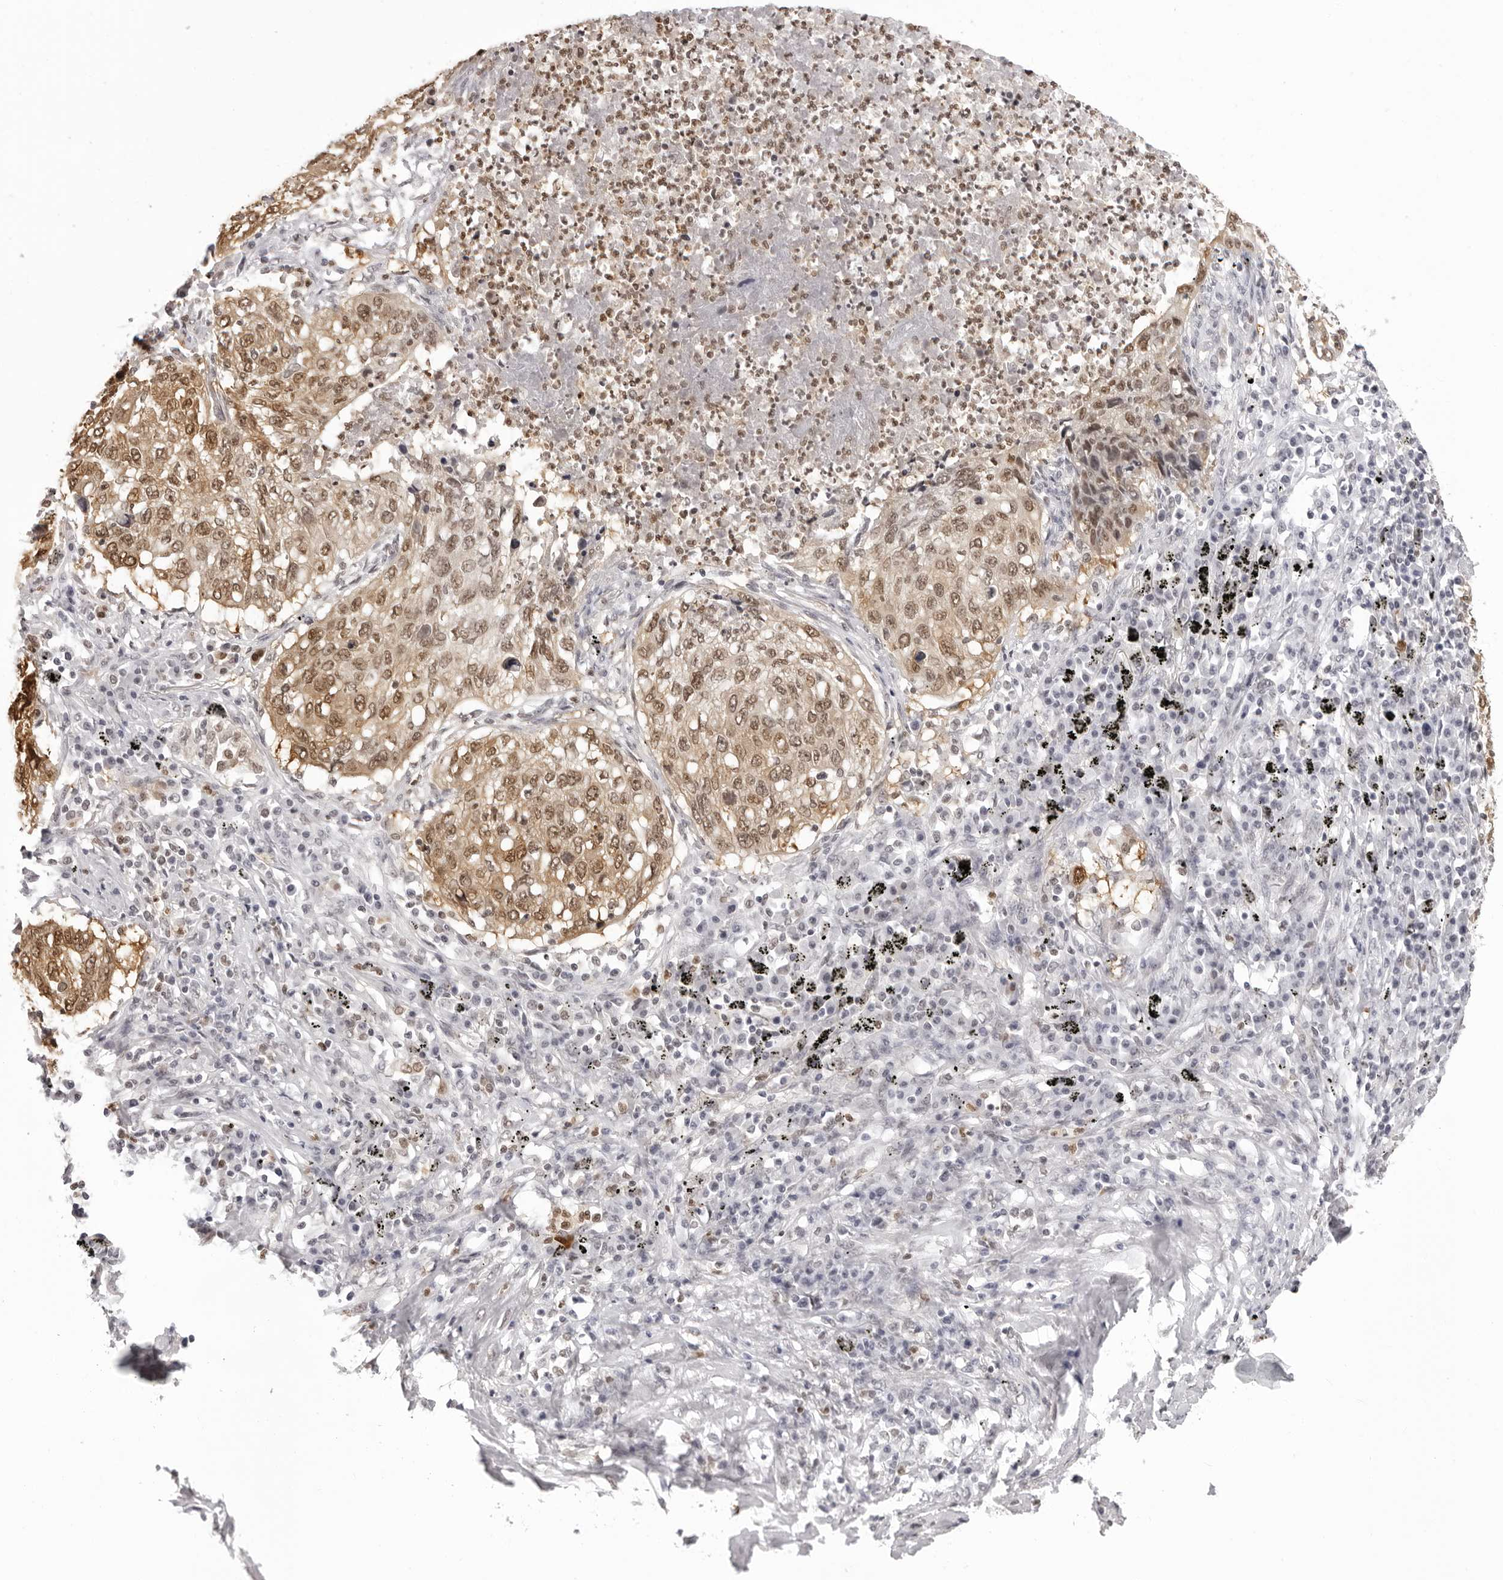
{"staining": {"intensity": "moderate", "quantity": ">75%", "location": "cytoplasmic/membranous,nuclear"}, "tissue": "lung cancer", "cell_type": "Tumor cells", "image_type": "cancer", "snomed": [{"axis": "morphology", "description": "Squamous cell carcinoma, NOS"}, {"axis": "topography", "description": "Lung"}], "caption": "Immunohistochemistry histopathology image of lung cancer stained for a protein (brown), which reveals medium levels of moderate cytoplasmic/membranous and nuclear positivity in approximately >75% of tumor cells.", "gene": "HSPA4", "patient": {"sex": "female", "age": 63}}